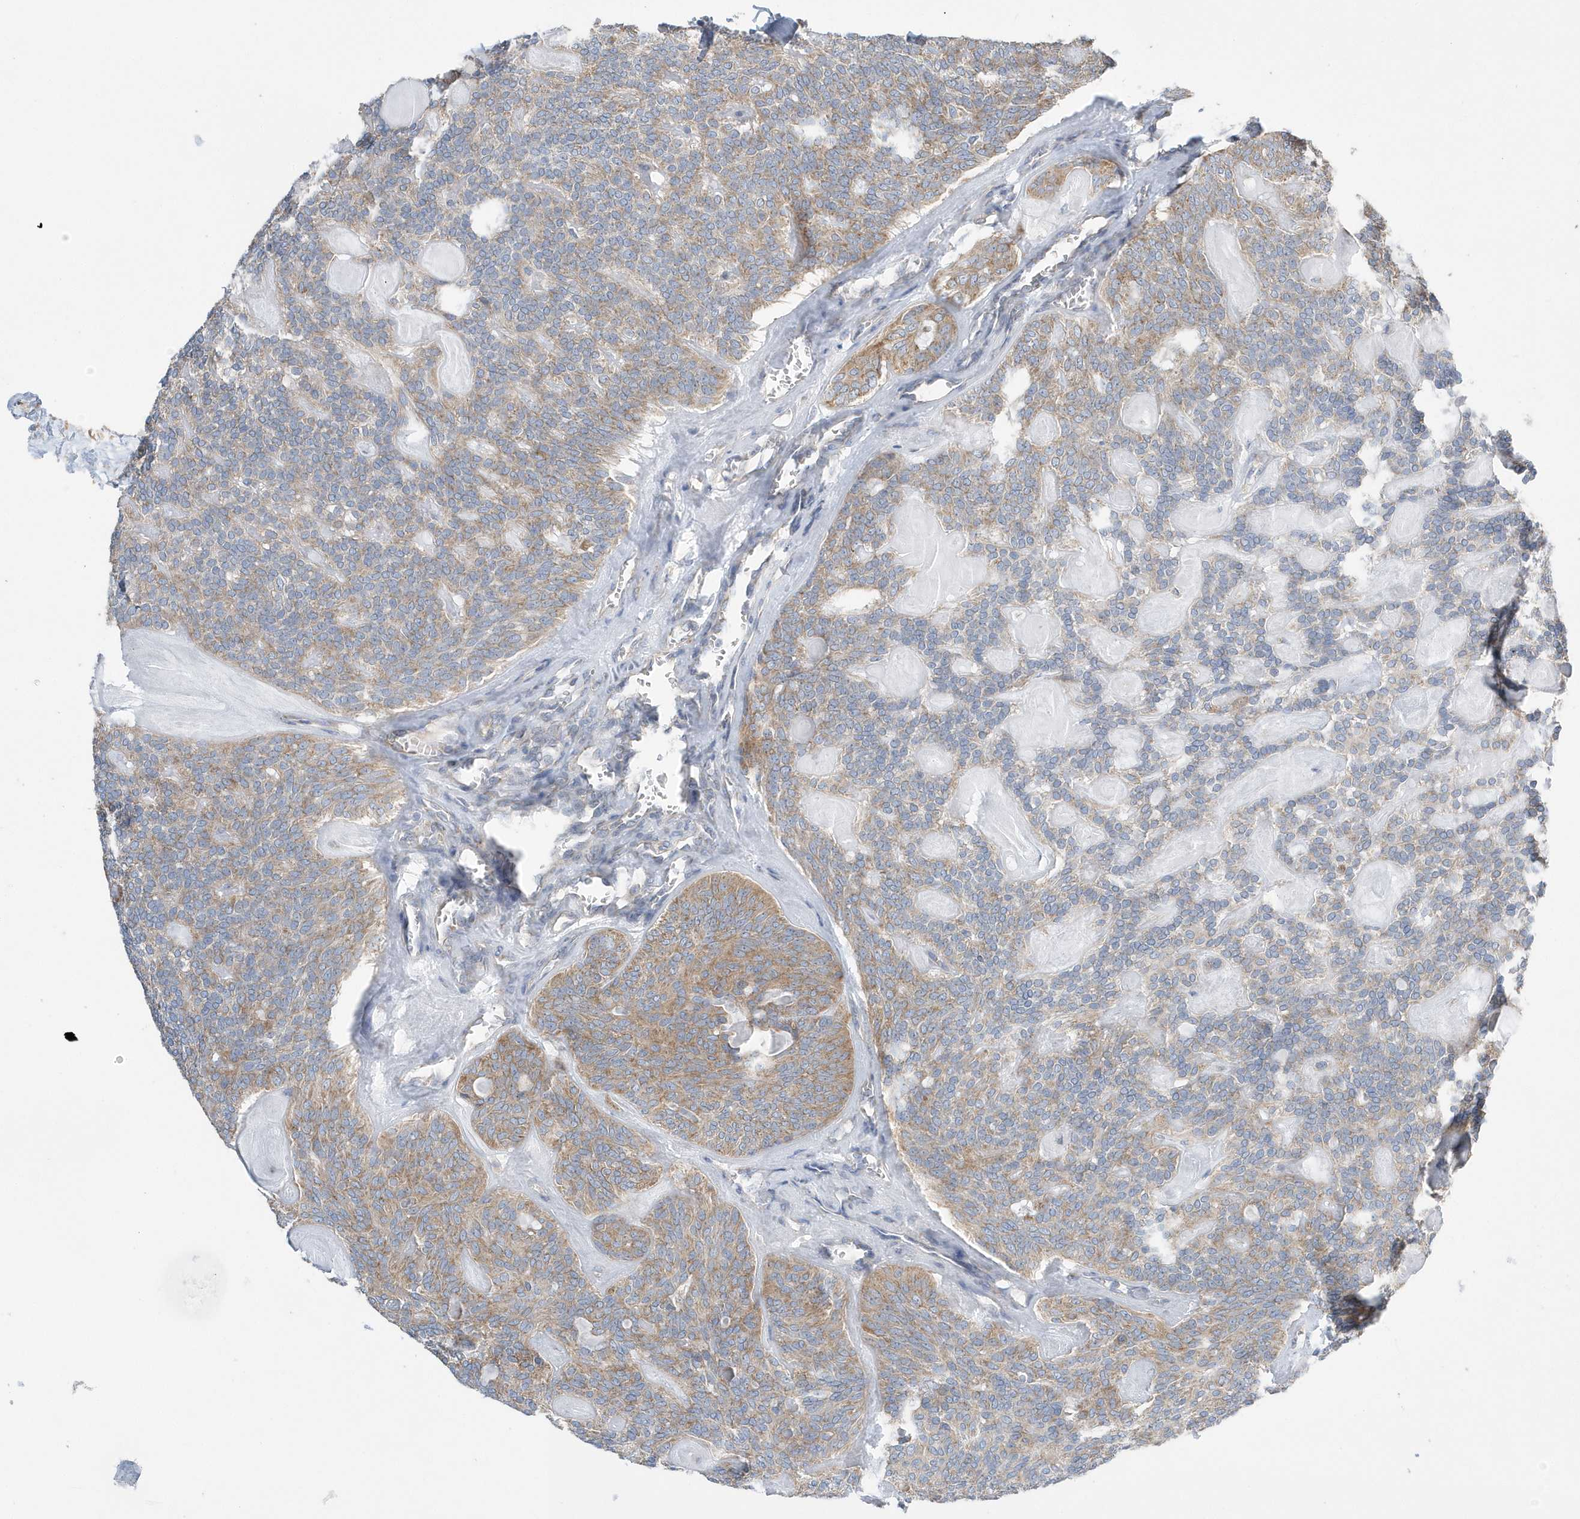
{"staining": {"intensity": "moderate", "quantity": "25%-75%", "location": "cytoplasmic/membranous"}, "tissue": "head and neck cancer", "cell_type": "Tumor cells", "image_type": "cancer", "snomed": [{"axis": "morphology", "description": "Adenocarcinoma, NOS"}, {"axis": "topography", "description": "Head-Neck"}], "caption": "DAB (3,3'-diaminobenzidine) immunohistochemical staining of human head and neck cancer exhibits moderate cytoplasmic/membranous protein staining in about 25%-75% of tumor cells. Immunohistochemistry (ihc) stains the protein of interest in brown and the nuclei are stained blue.", "gene": "SPATA5", "patient": {"sex": "male", "age": 66}}